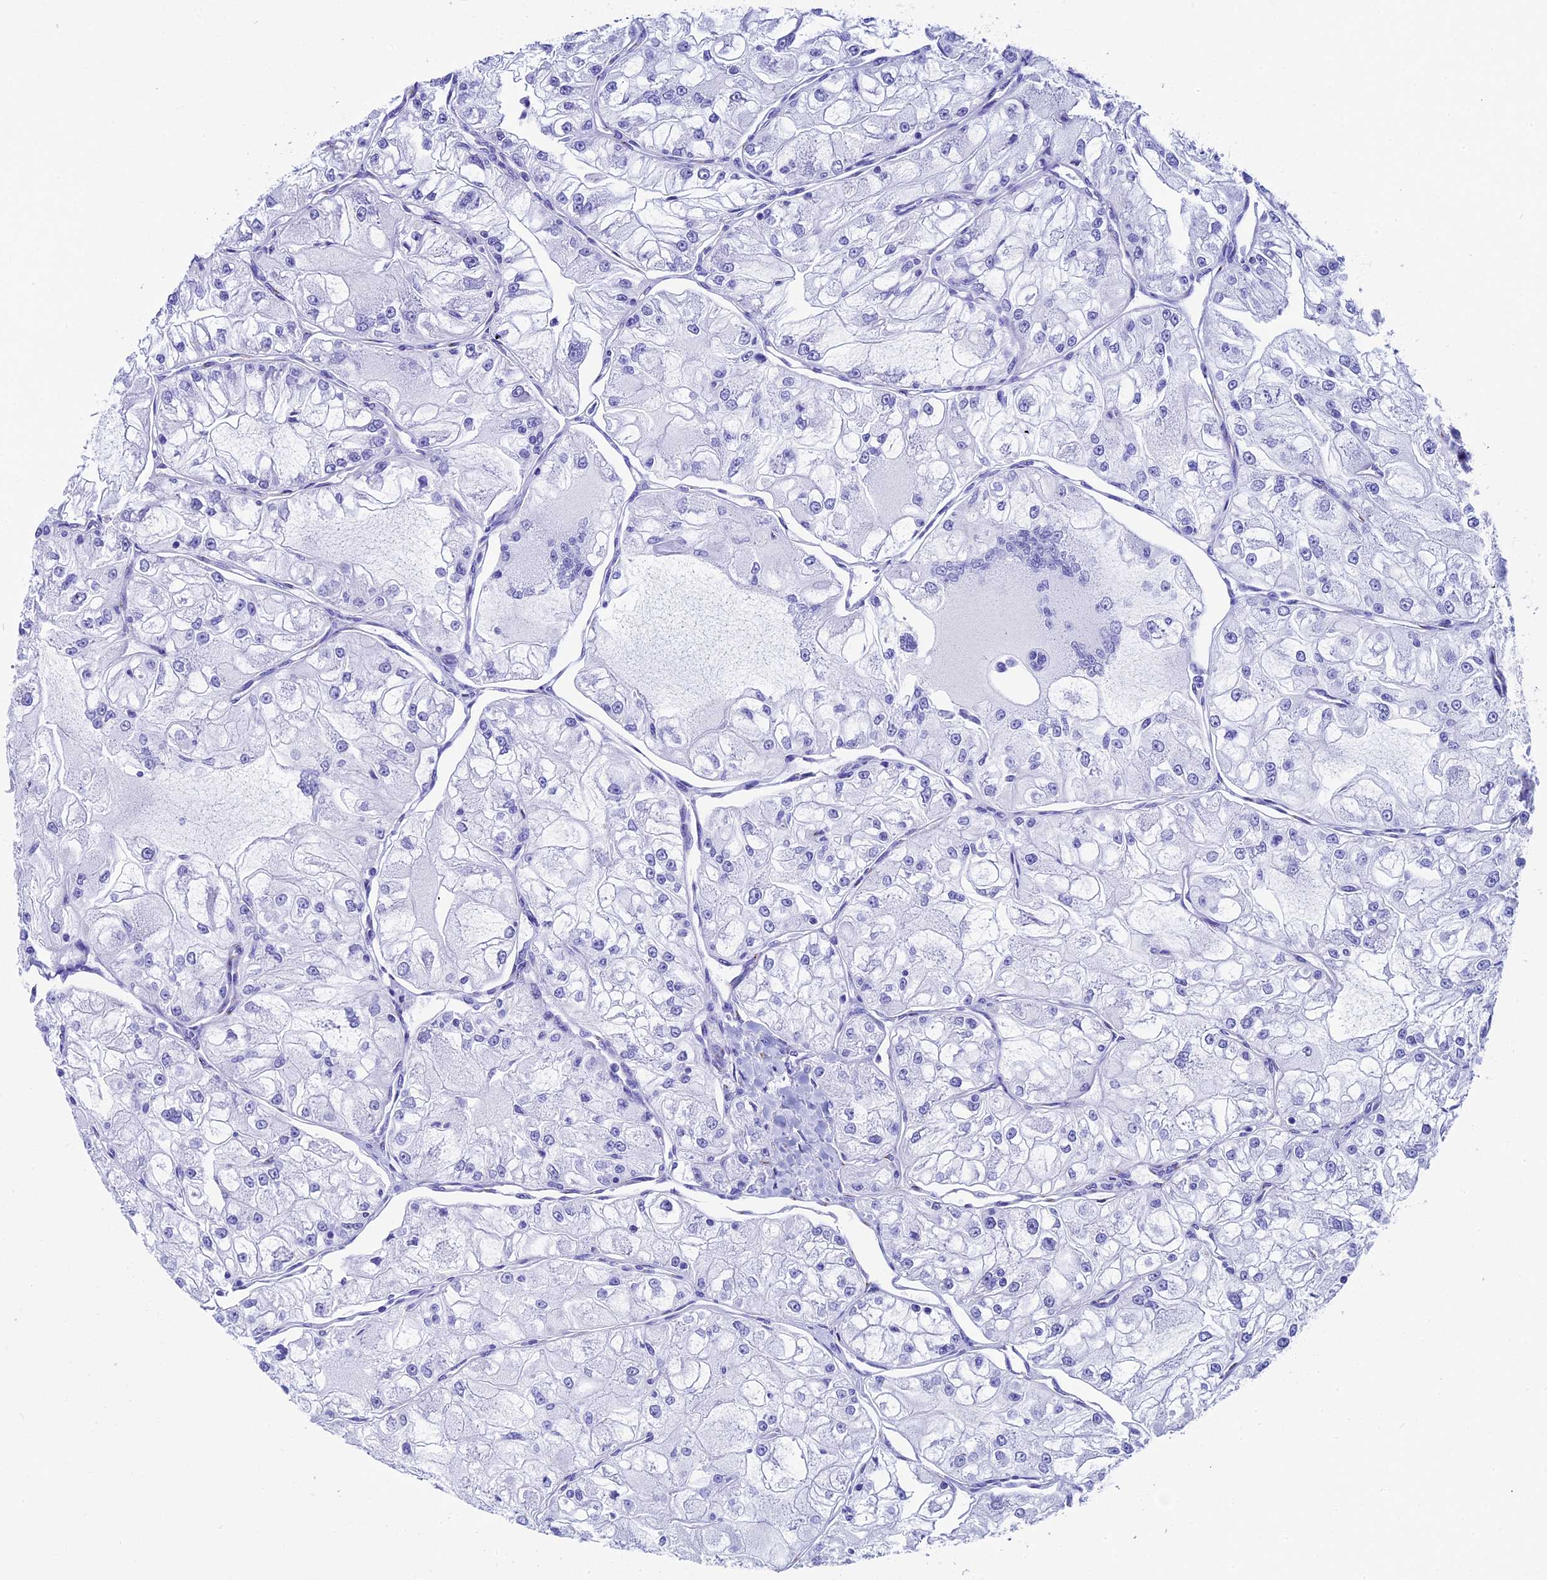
{"staining": {"intensity": "negative", "quantity": "none", "location": "none"}, "tissue": "renal cancer", "cell_type": "Tumor cells", "image_type": "cancer", "snomed": [{"axis": "morphology", "description": "Adenocarcinoma, NOS"}, {"axis": "topography", "description": "Kidney"}], "caption": "Image shows no significant protein positivity in tumor cells of renal cancer (adenocarcinoma).", "gene": "AP3B2", "patient": {"sex": "female", "age": 72}}